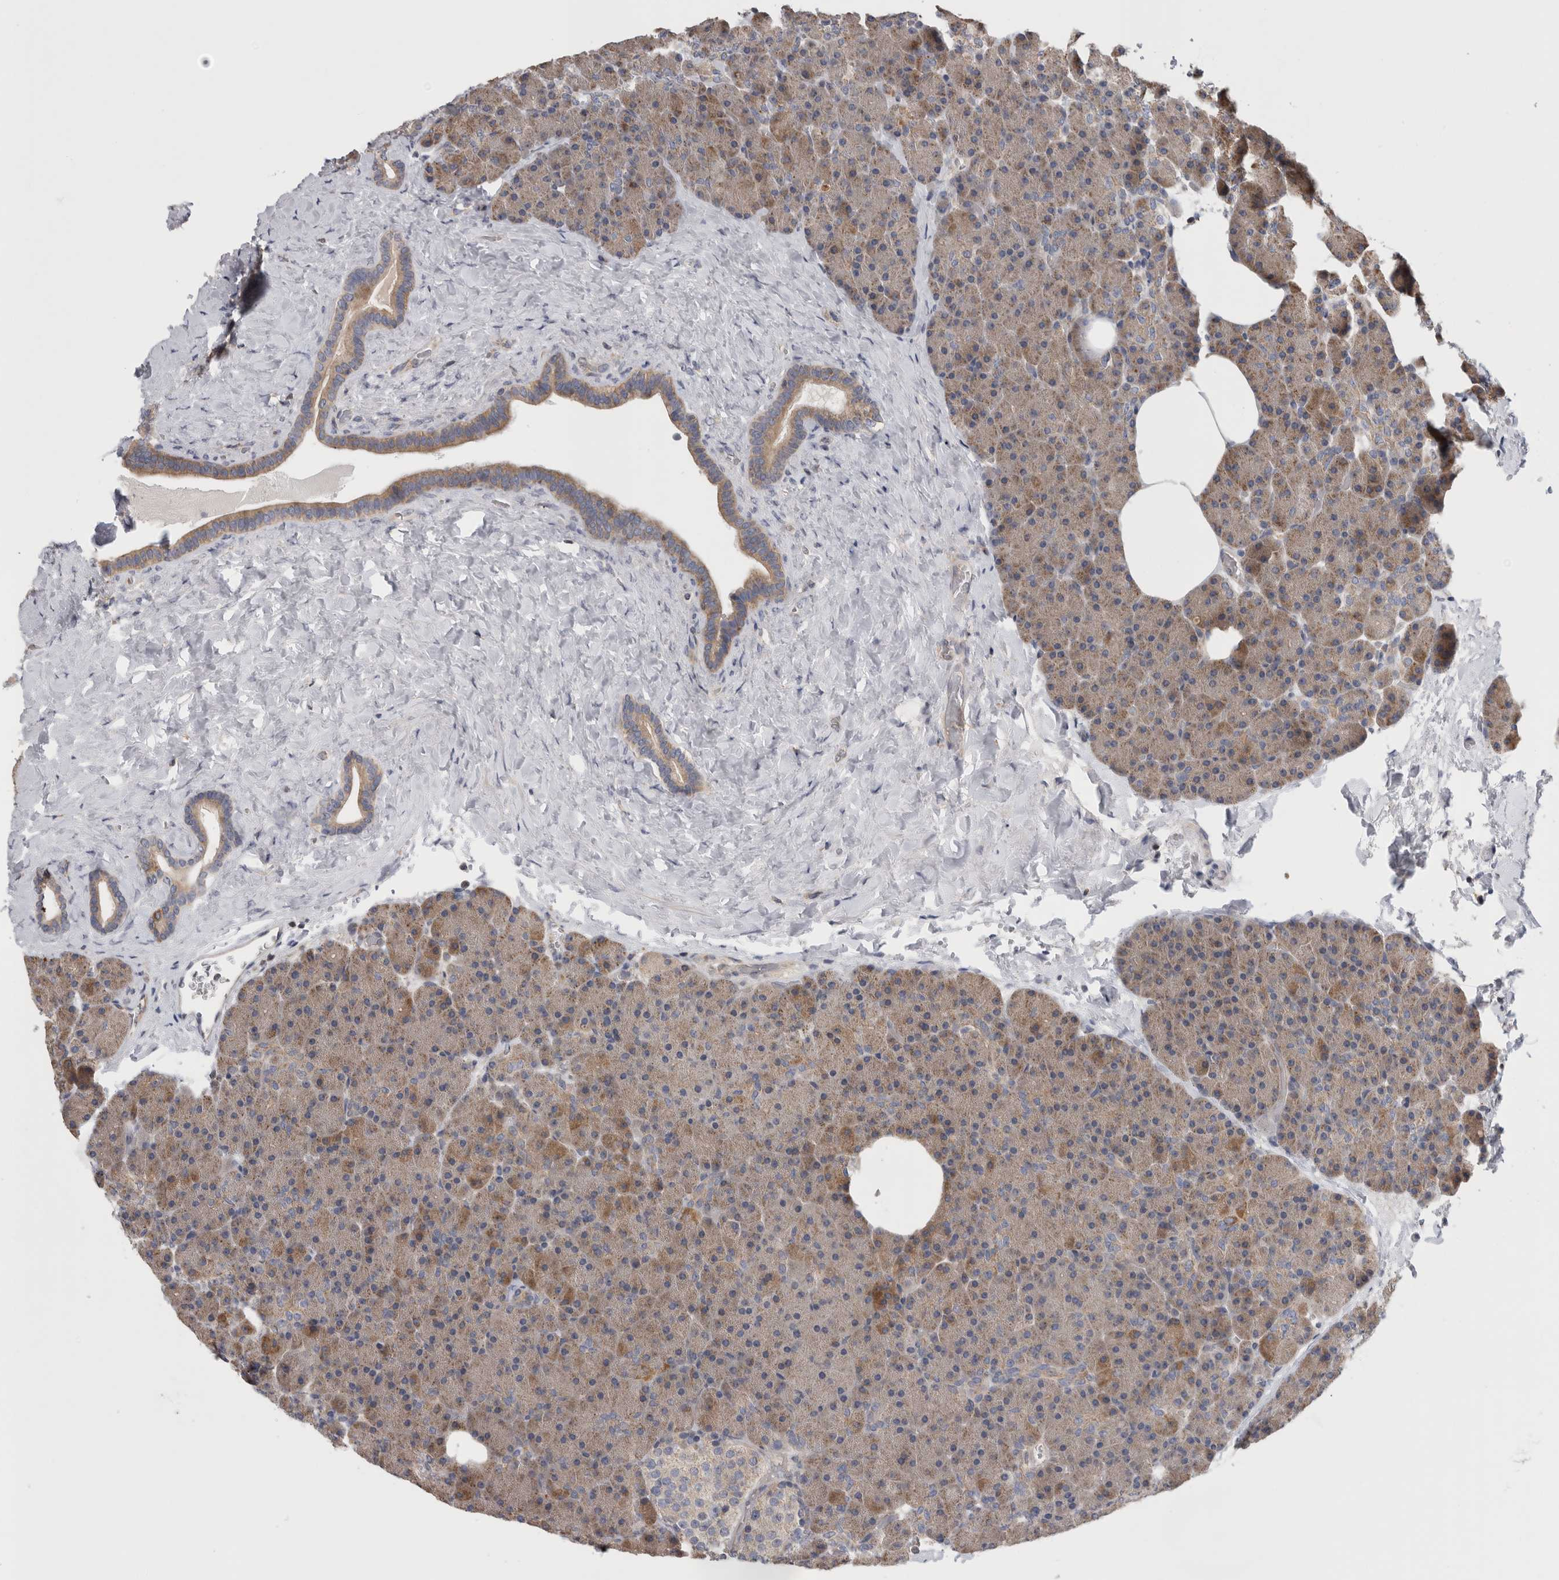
{"staining": {"intensity": "moderate", "quantity": ">75%", "location": "cytoplasmic/membranous"}, "tissue": "pancreas", "cell_type": "Exocrine glandular cells", "image_type": "normal", "snomed": [{"axis": "morphology", "description": "Normal tissue, NOS"}, {"axis": "morphology", "description": "Carcinoid, malignant, NOS"}, {"axis": "topography", "description": "Pancreas"}], "caption": "Benign pancreas exhibits moderate cytoplasmic/membranous expression in approximately >75% of exocrine glandular cells.", "gene": "GRIK2", "patient": {"sex": "female", "age": 35}}